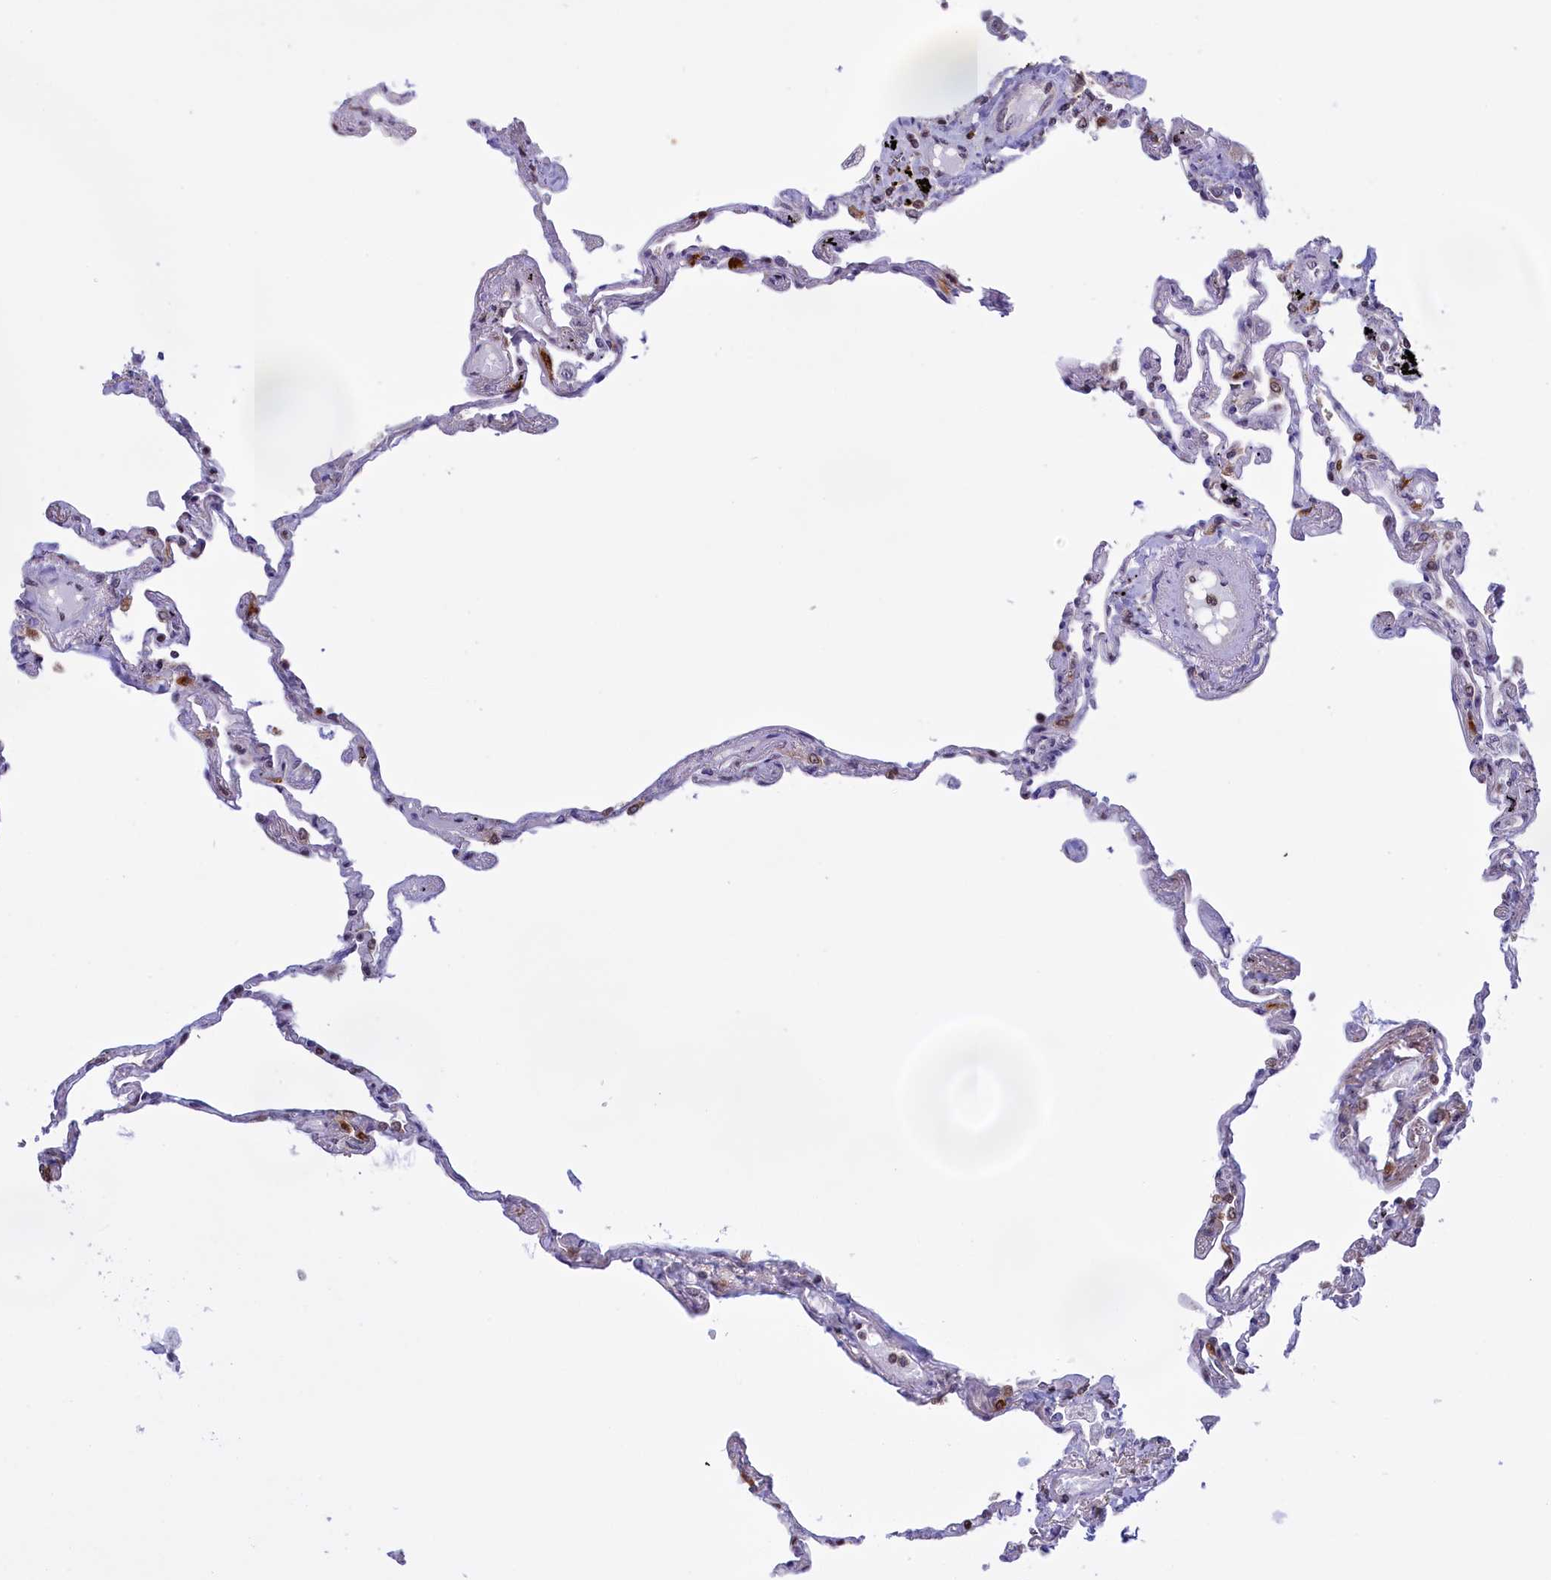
{"staining": {"intensity": "negative", "quantity": "none", "location": "none"}, "tissue": "lung", "cell_type": "Alveolar cells", "image_type": "normal", "snomed": [{"axis": "morphology", "description": "Normal tissue, NOS"}, {"axis": "topography", "description": "Lung"}], "caption": "The immunohistochemistry image has no significant expression in alveolar cells of lung. Nuclei are stained in blue.", "gene": "IZUMO2", "patient": {"sex": "female", "age": 67}}